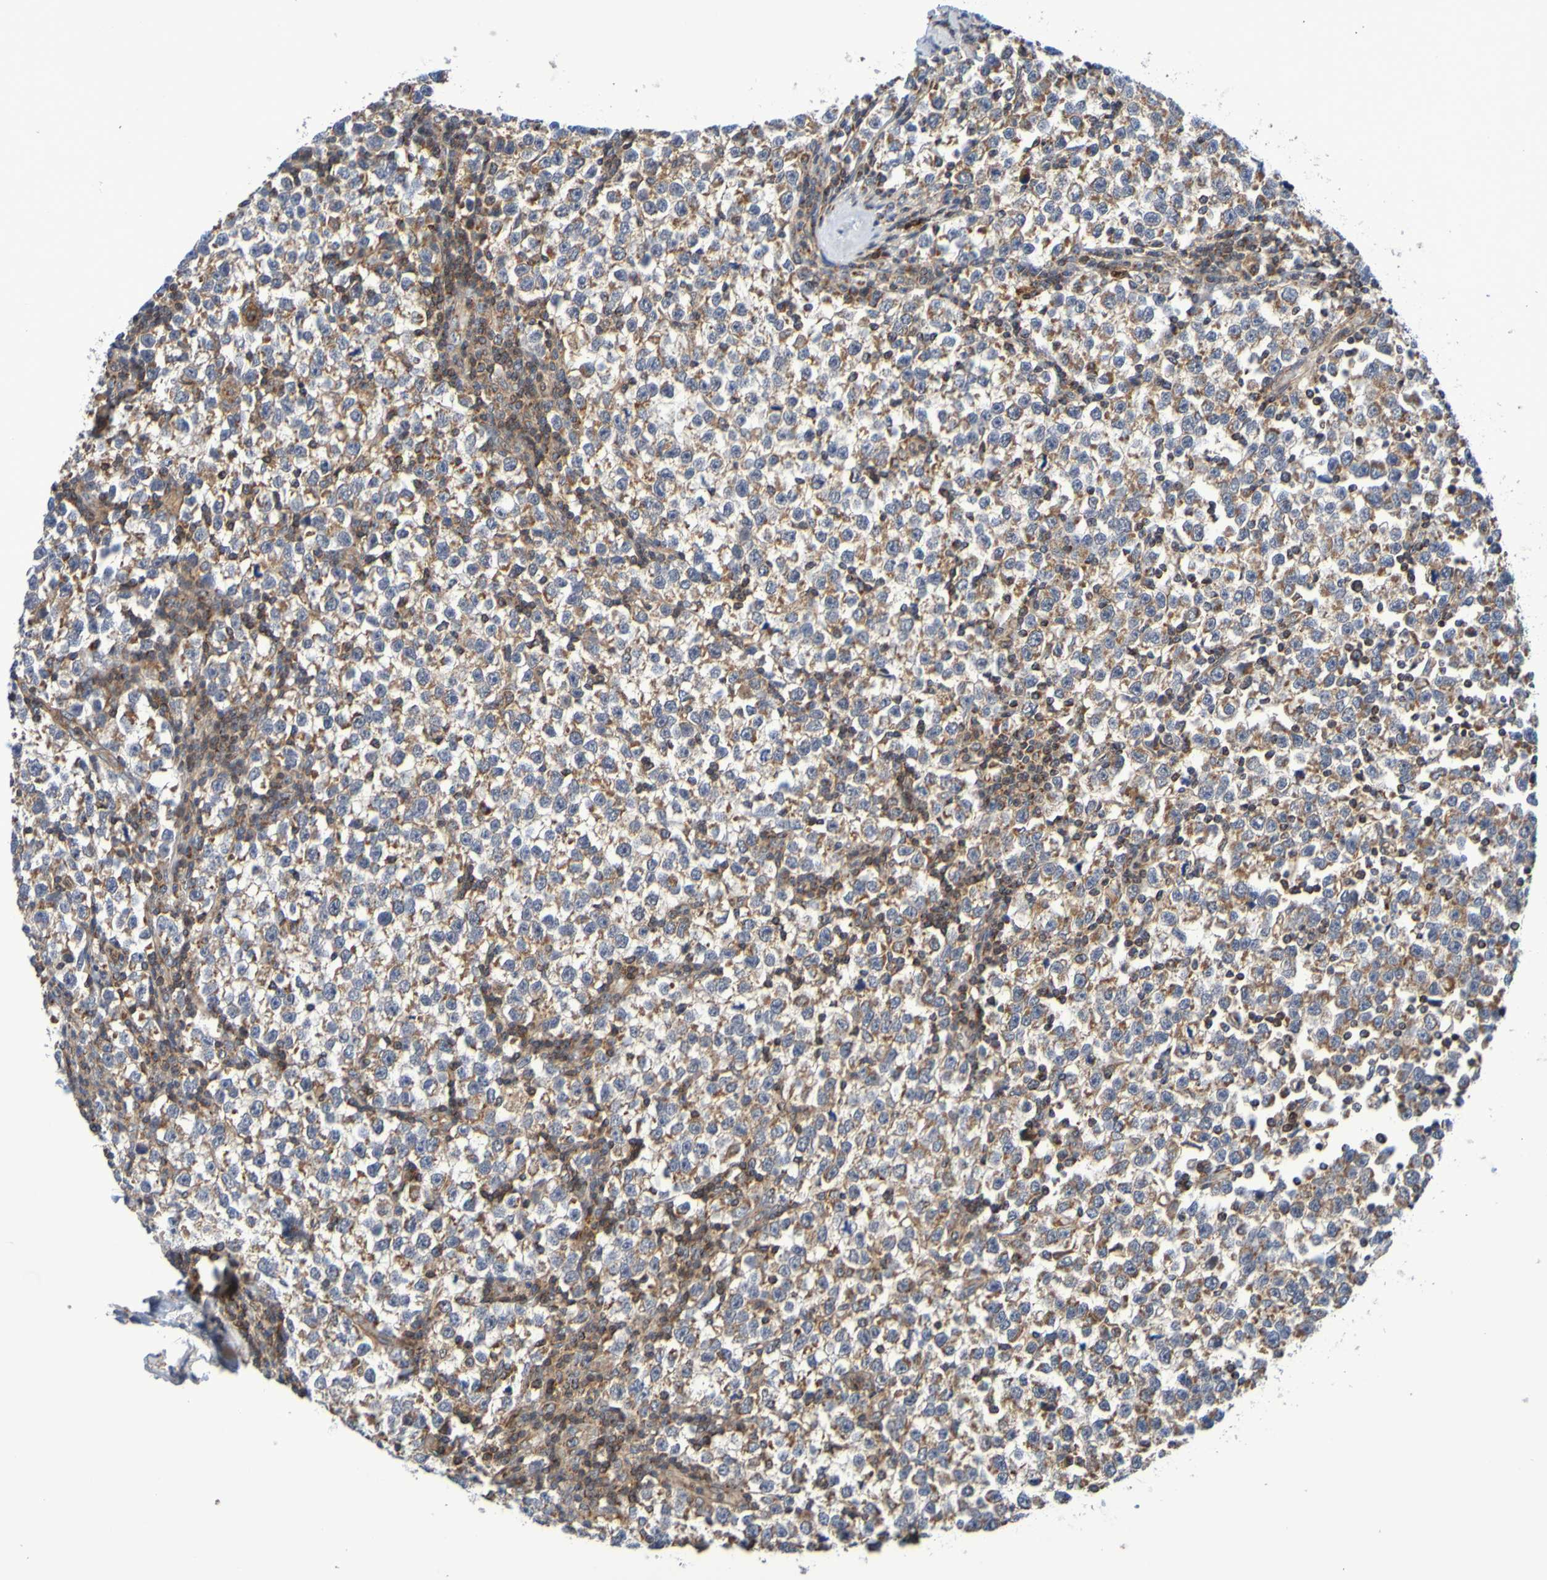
{"staining": {"intensity": "moderate", "quantity": "25%-75%", "location": "cytoplasmic/membranous"}, "tissue": "testis cancer", "cell_type": "Tumor cells", "image_type": "cancer", "snomed": [{"axis": "morphology", "description": "Seminoma, NOS"}, {"axis": "topography", "description": "Testis"}], "caption": "IHC histopathology image of testis cancer stained for a protein (brown), which shows medium levels of moderate cytoplasmic/membranous expression in approximately 25%-75% of tumor cells.", "gene": "CCDC51", "patient": {"sex": "male", "age": 43}}